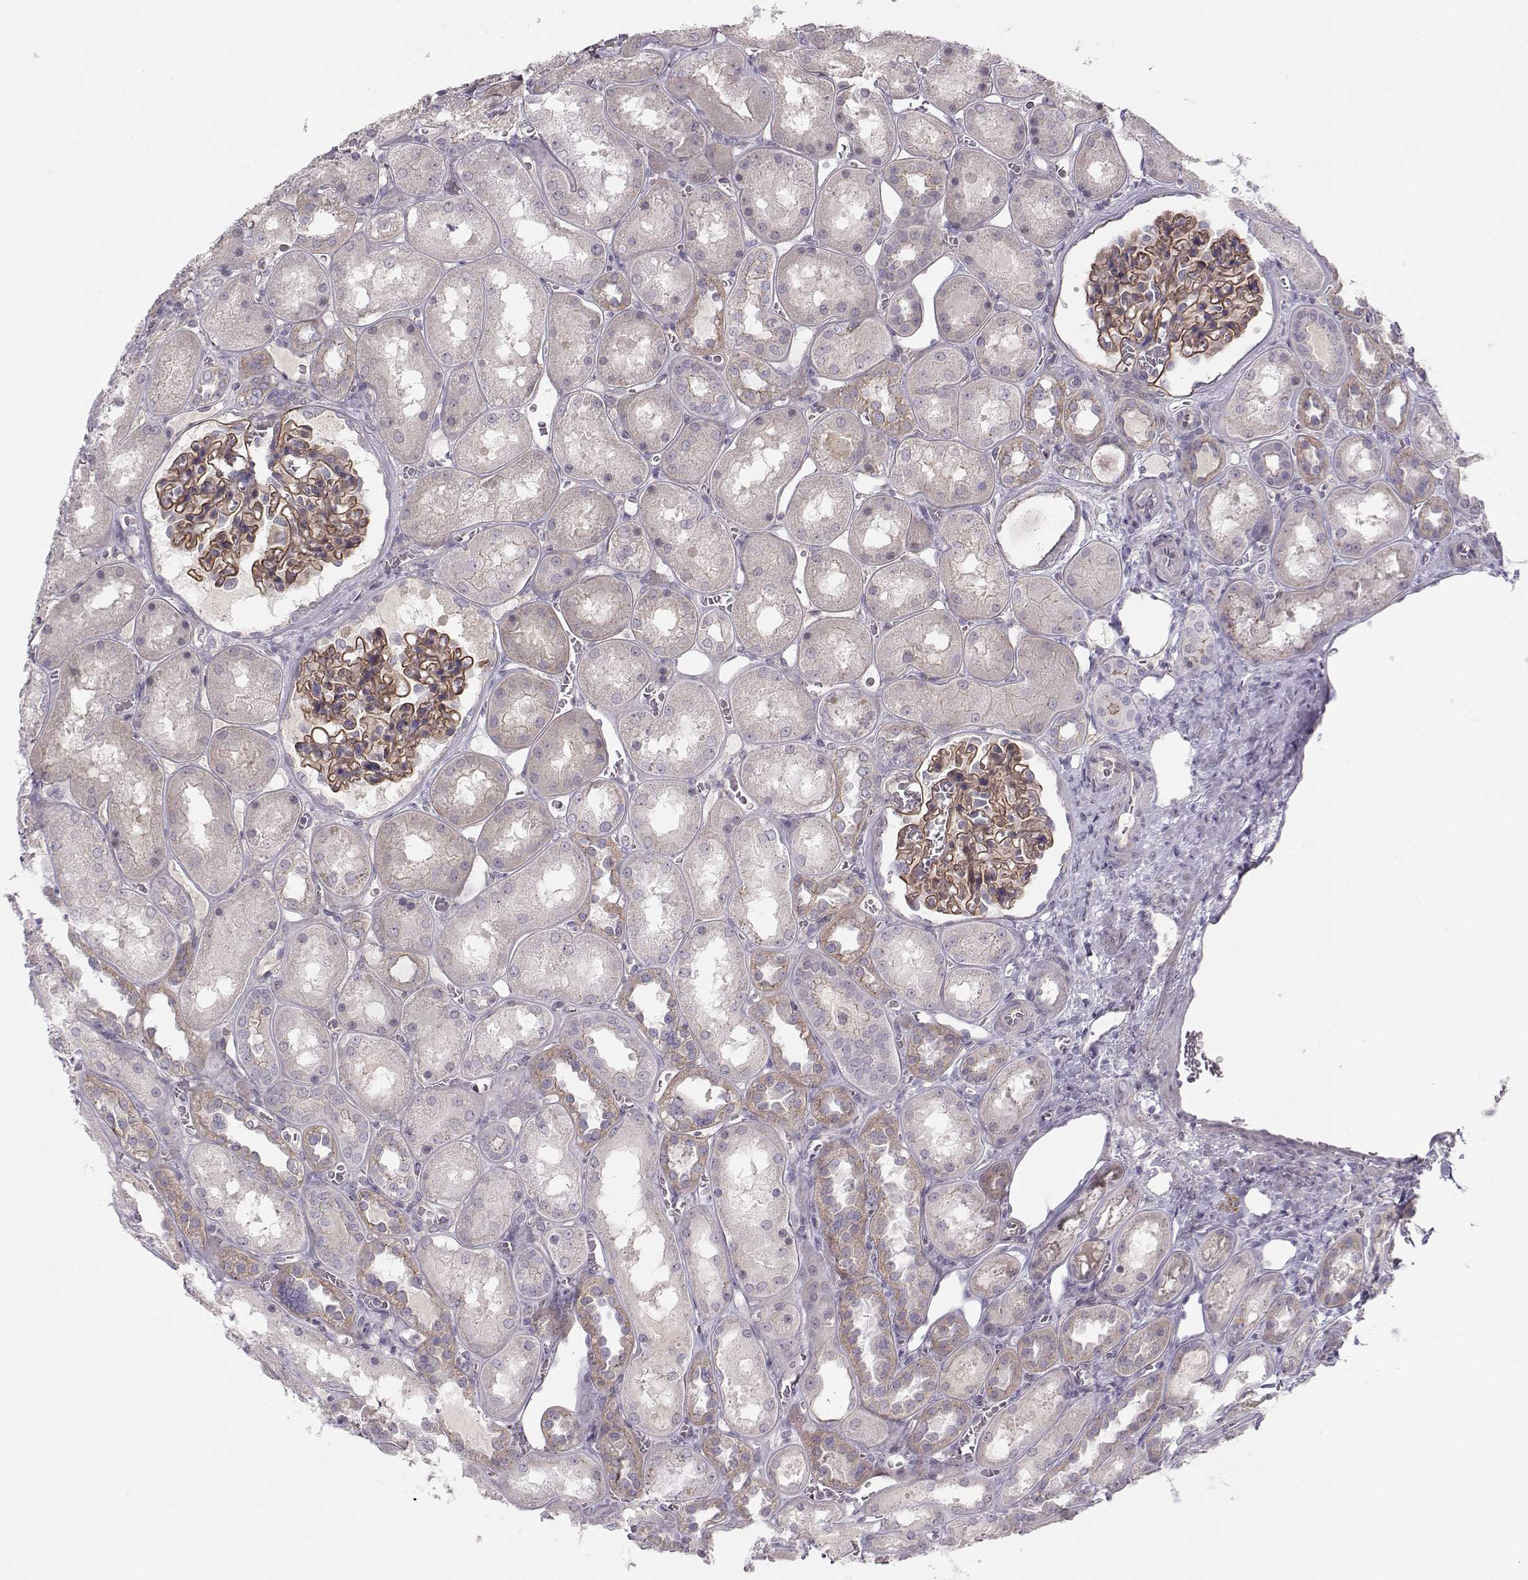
{"staining": {"intensity": "strong", "quantity": "25%-75%", "location": "cytoplasmic/membranous"}, "tissue": "kidney", "cell_type": "Cells in glomeruli", "image_type": "normal", "snomed": [{"axis": "morphology", "description": "Normal tissue, NOS"}, {"axis": "topography", "description": "Kidney"}], "caption": "The image reveals staining of normal kidney, revealing strong cytoplasmic/membranous protein staining (brown color) within cells in glomeruli.", "gene": "MAST1", "patient": {"sex": "male", "age": 73}}